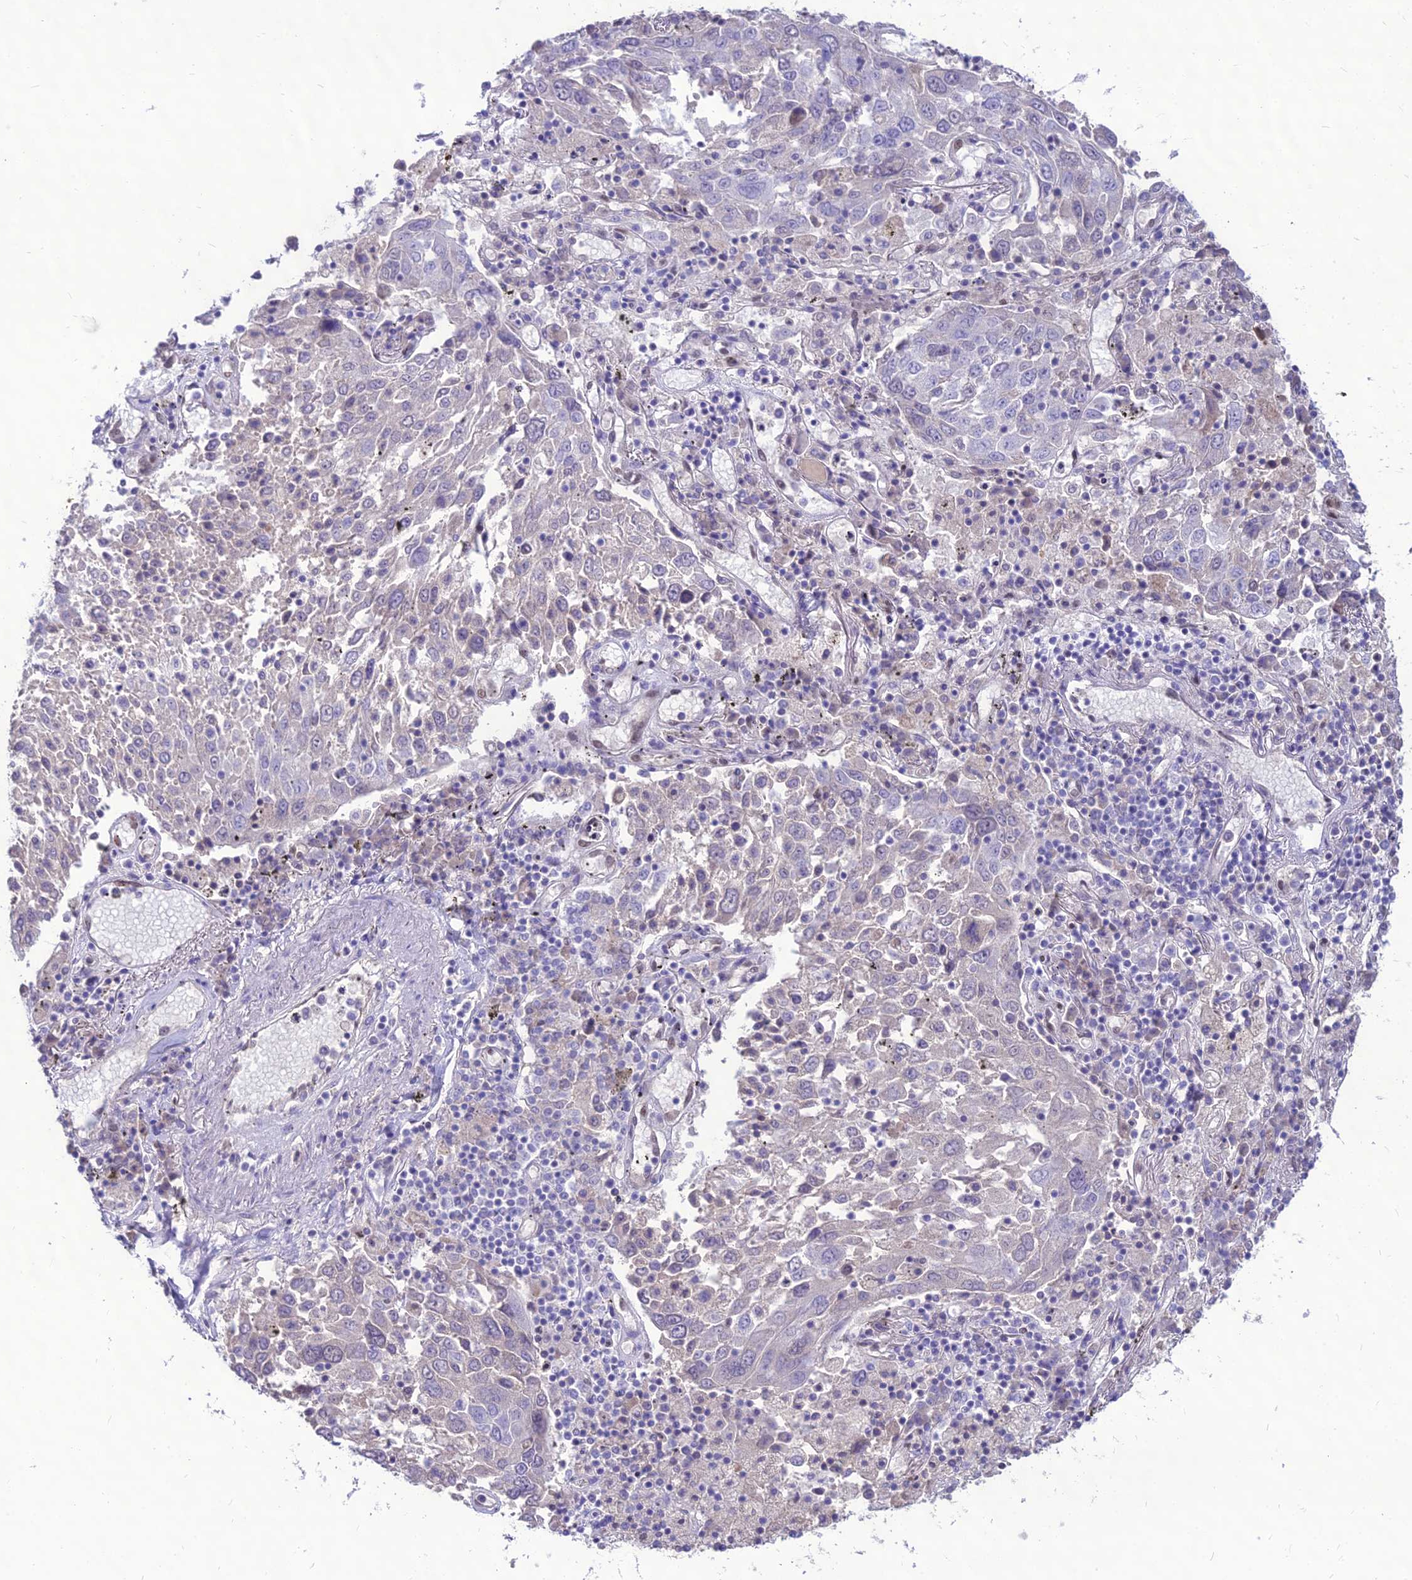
{"staining": {"intensity": "negative", "quantity": "none", "location": "none"}, "tissue": "lung cancer", "cell_type": "Tumor cells", "image_type": "cancer", "snomed": [{"axis": "morphology", "description": "Squamous cell carcinoma, NOS"}, {"axis": "topography", "description": "Lung"}], "caption": "A high-resolution photomicrograph shows immunohistochemistry (IHC) staining of lung cancer (squamous cell carcinoma), which reveals no significant staining in tumor cells.", "gene": "NOVA2", "patient": {"sex": "male", "age": 65}}